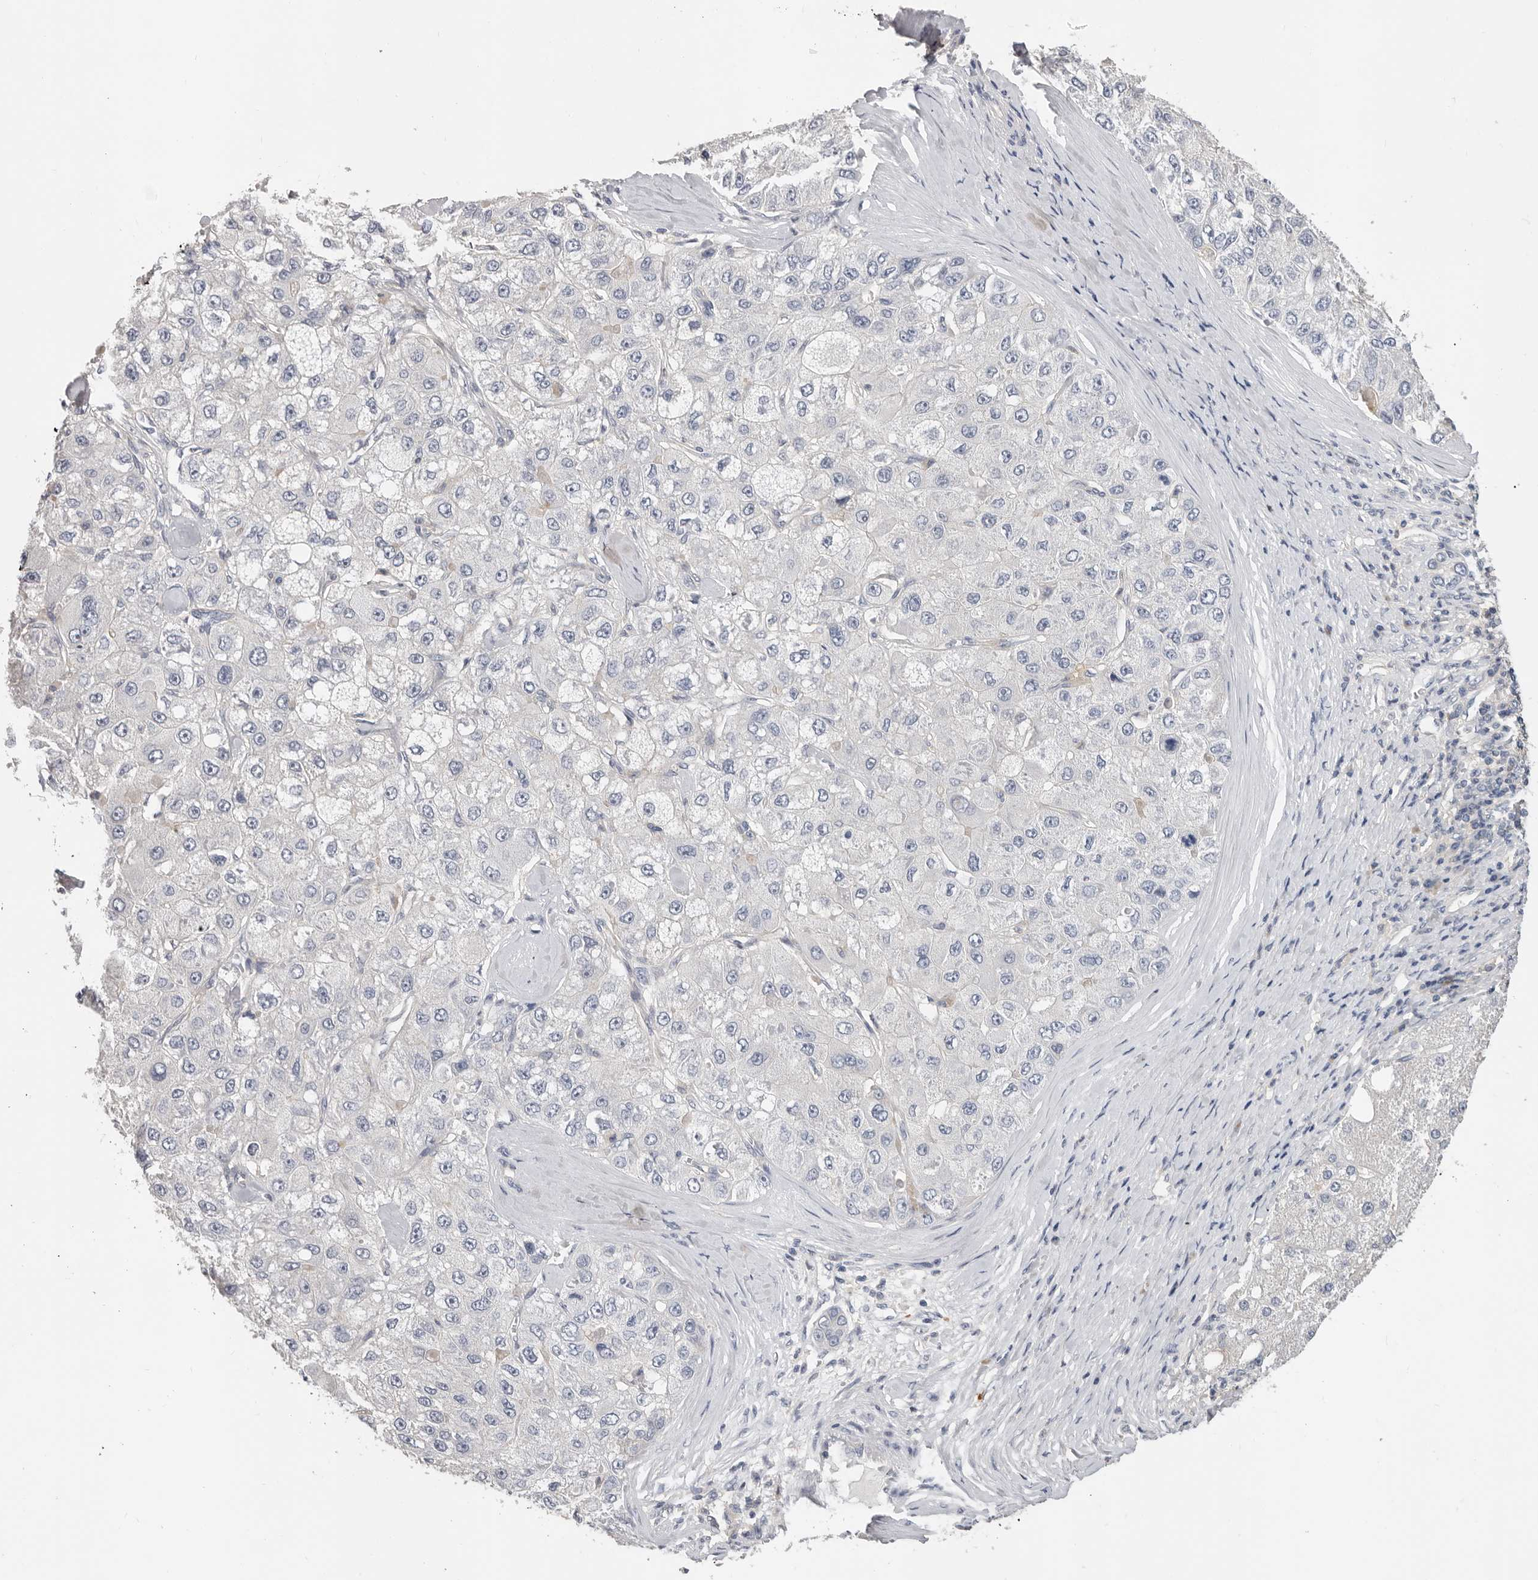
{"staining": {"intensity": "negative", "quantity": "none", "location": "none"}, "tissue": "liver cancer", "cell_type": "Tumor cells", "image_type": "cancer", "snomed": [{"axis": "morphology", "description": "Carcinoma, Hepatocellular, NOS"}, {"axis": "topography", "description": "Liver"}], "caption": "Tumor cells show no significant staining in liver cancer.", "gene": "WDTC1", "patient": {"sex": "male", "age": 80}}